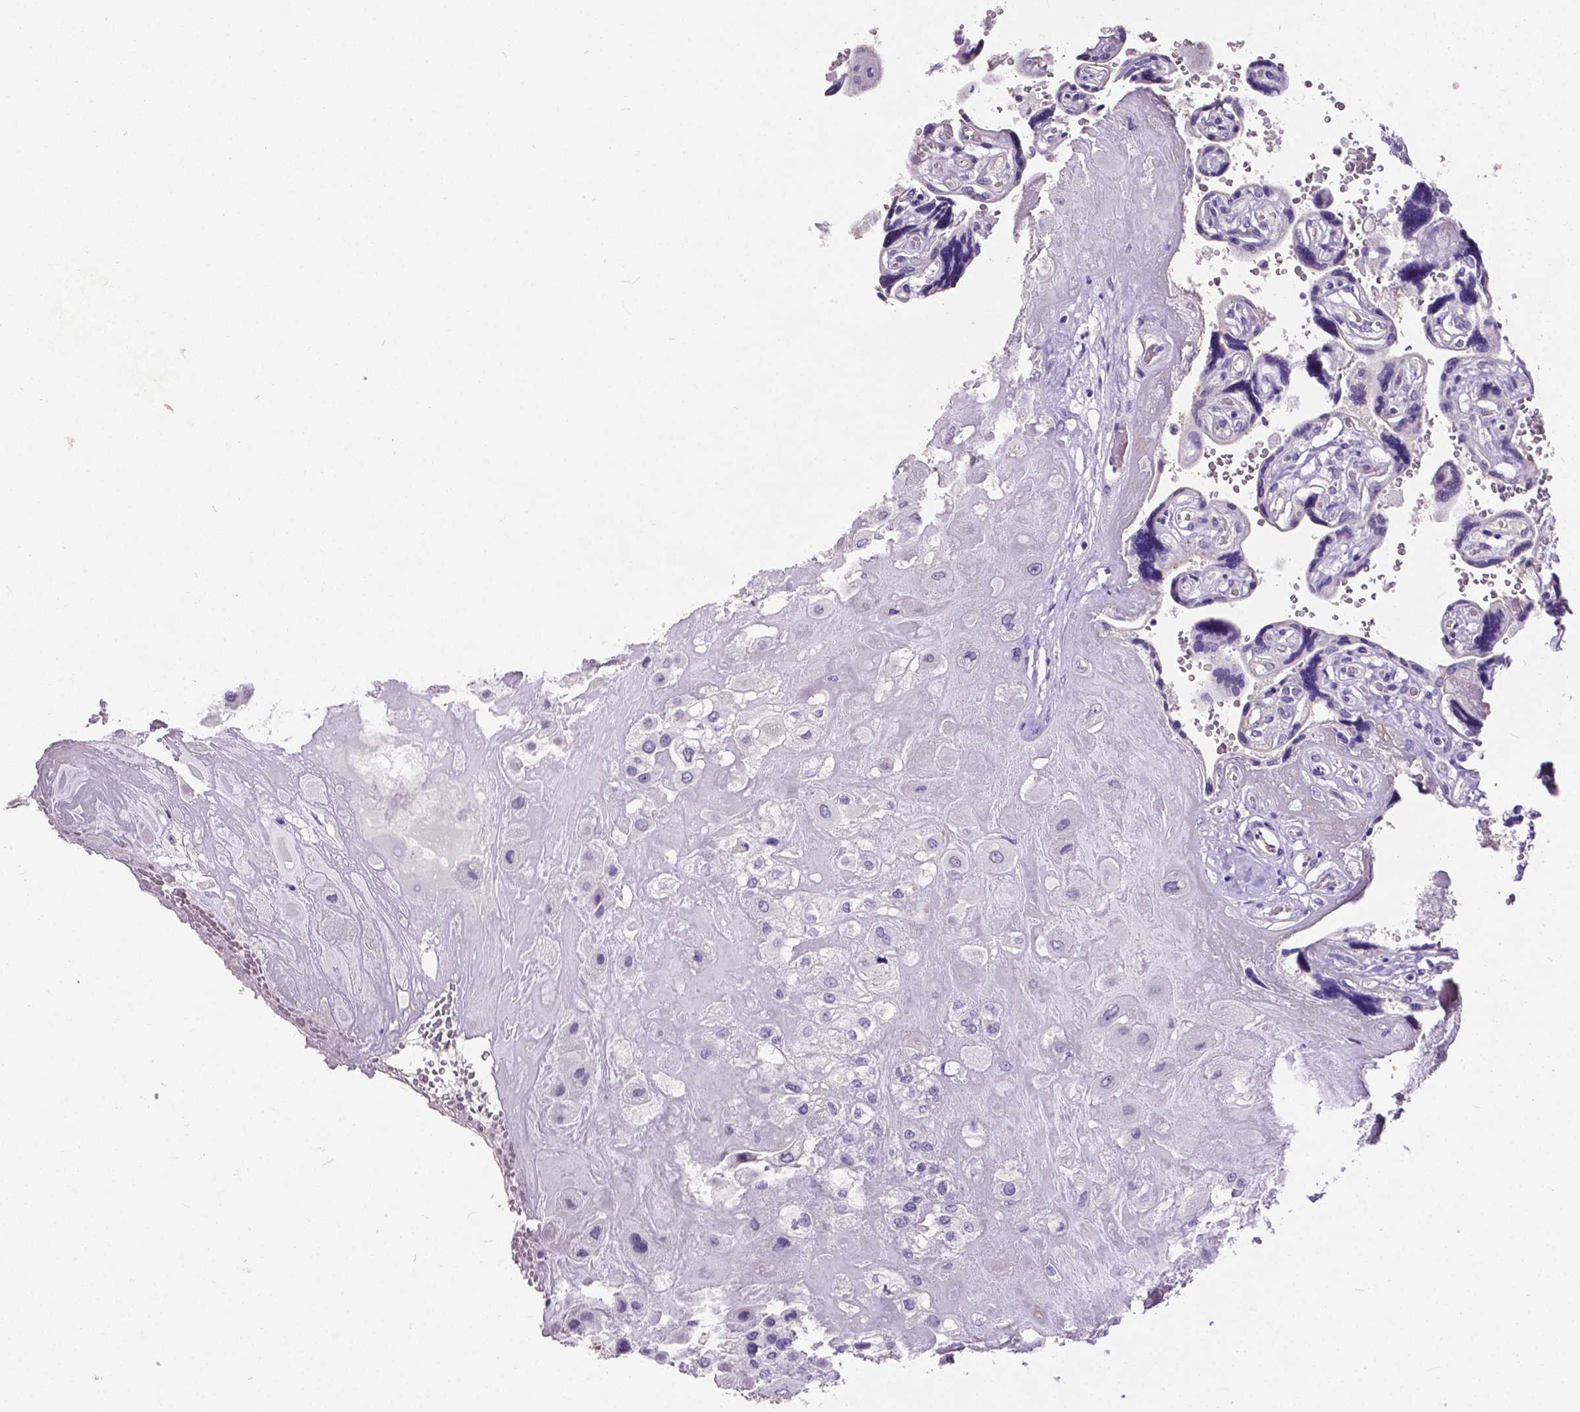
{"staining": {"intensity": "negative", "quantity": "none", "location": "none"}, "tissue": "placenta", "cell_type": "Decidual cells", "image_type": "normal", "snomed": [{"axis": "morphology", "description": "Normal tissue, NOS"}, {"axis": "topography", "description": "Placenta"}], "caption": "Histopathology image shows no protein expression in decidual cells of unremarkable placenta.", "gene": "OCLN", "patient": {"sex": "female", "age": 32}}